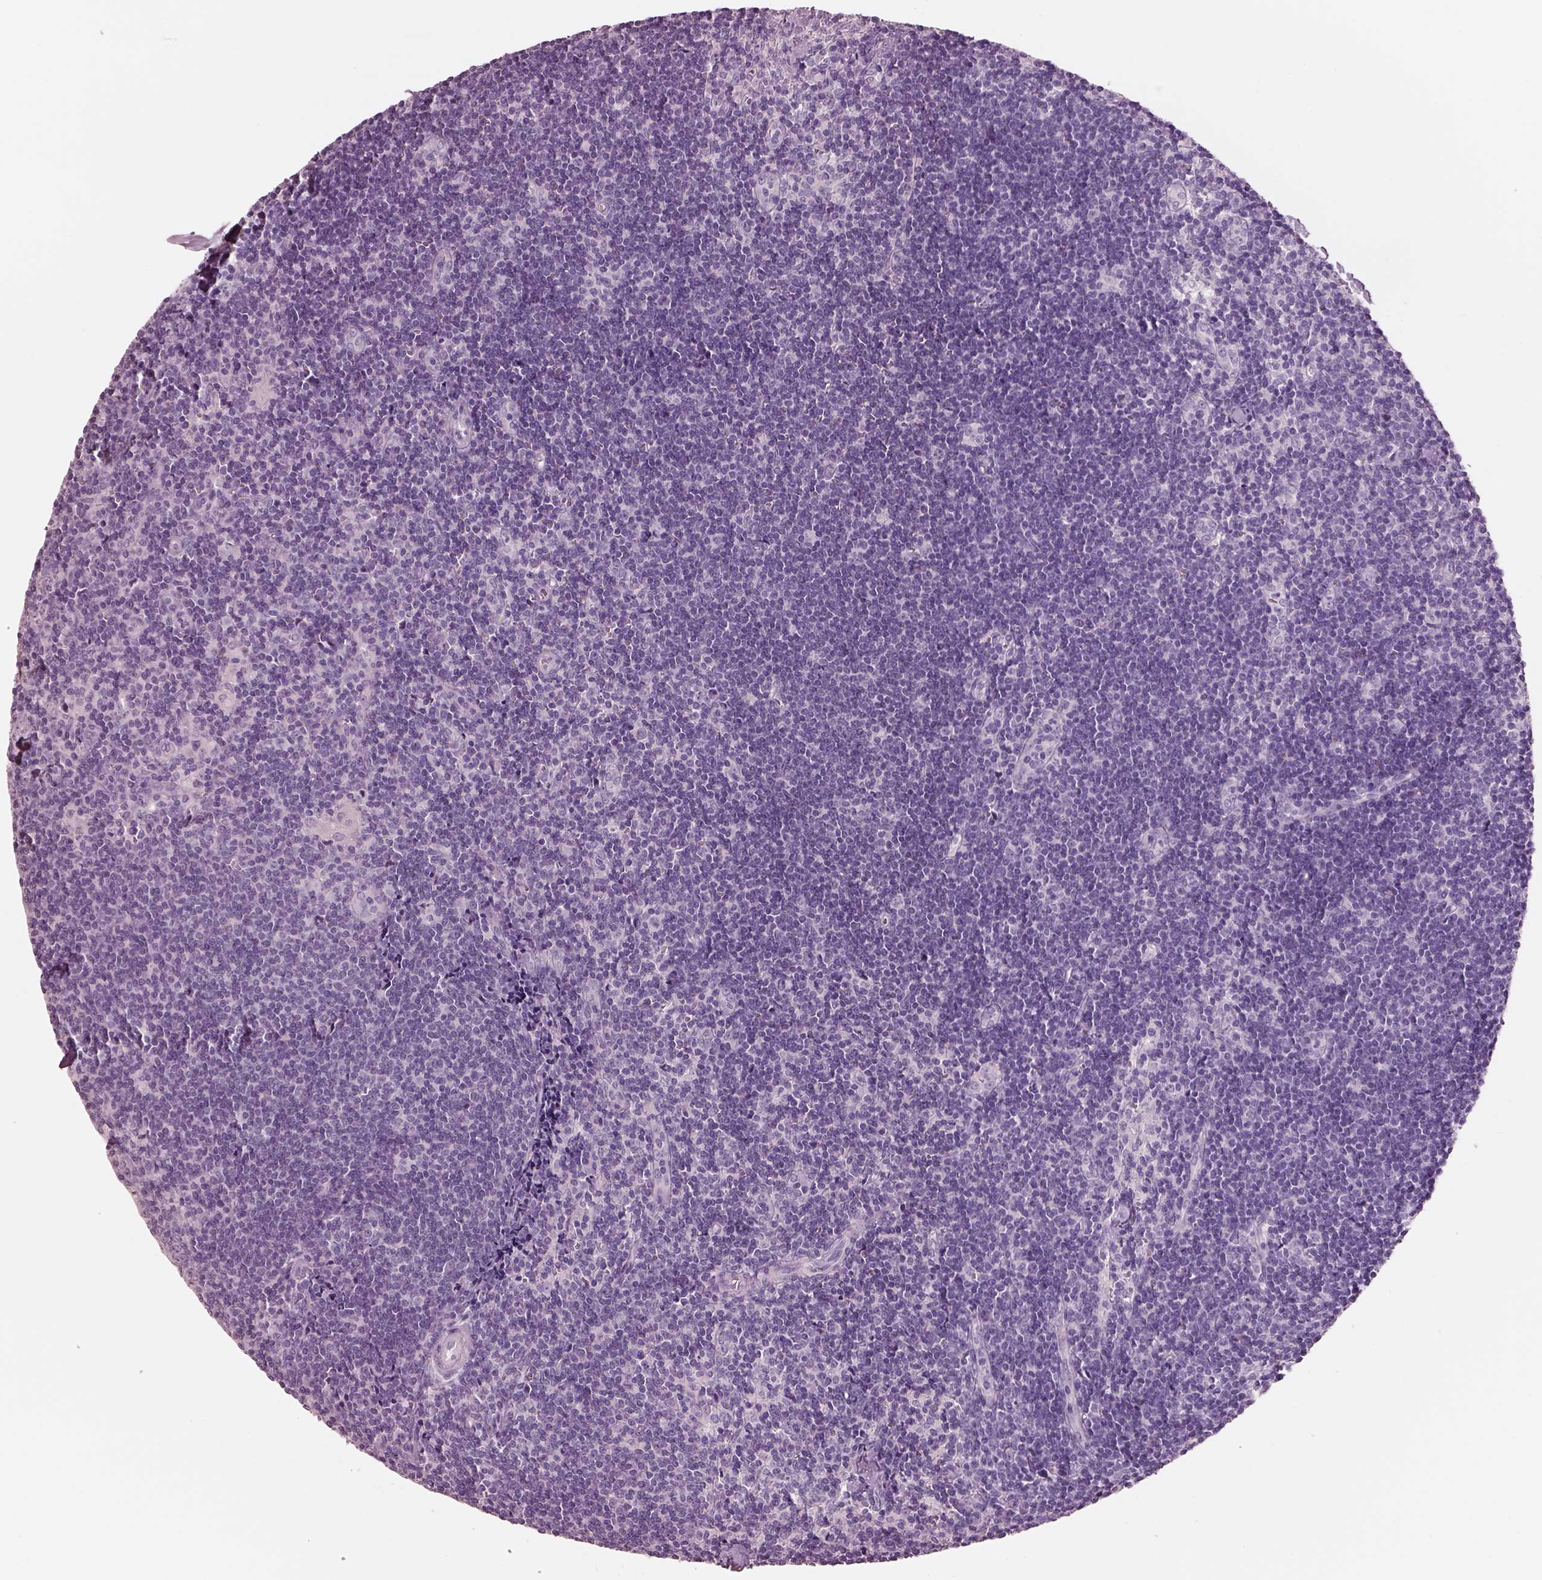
{"staining": {"intensity": "negative", "quantity": "none", "location": "none"}, "tissue": "lymph node", "cell_type": "Germinal center cells", "image_type": "normal", "snomed": [{"axis": "morphology", "description": "Normal tissue, NOS"}, {"axis": "topography", "description": "Lymph node"}], "caption": "The immunohistochemistry (IHC) histopathology image has no significant positivity in germinal center cells of lymph node. (DAB (3,3'-diaminobenzidine) IHC with hematoxylin counter stain).", "gene": "PNOC", "patient": {"sex": "female", "age": 52}}